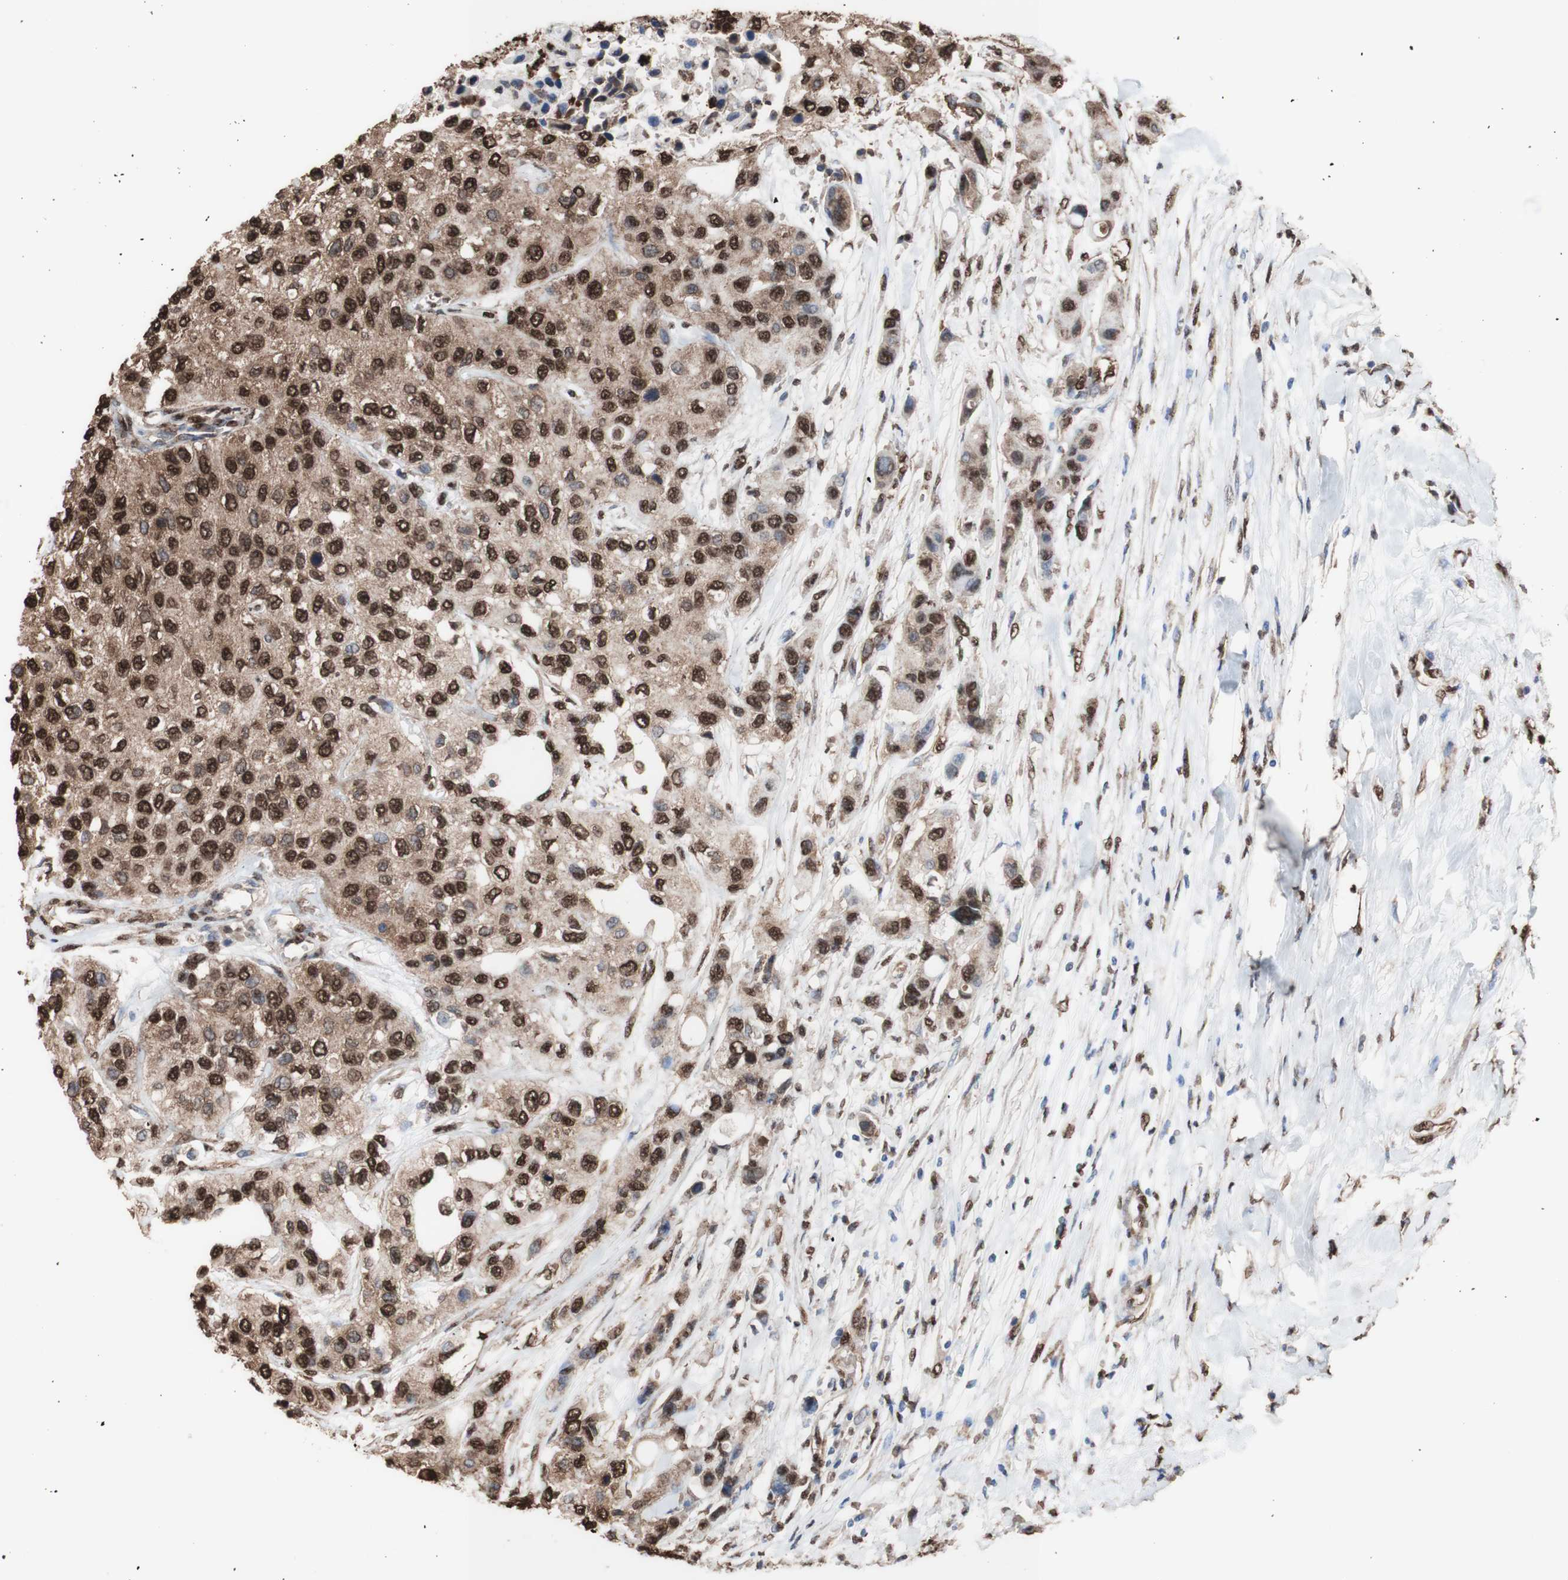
{"staining": {"intensity": "strong", "quantity": ">75%", "location": "cytoplasmic/membranous,nuclear"}, "tissue": "urothelial cancer", "cell_type": "Tumor cells", "image_type": "cancer", "snomed": [{"axis": "morphology", "description": "Urothelial carcinoma, High grade"}, {"axis": "topography", "description": "Urinary bladder"}], "caption": "A high-resolution histopathology image shows IHC staining of urothelial cancer, which reveals strong cytoplasmic/membranous and nuclear staining in approximately >75% of tumor cells.", "gene": "PIDD1", "patient": {"sex": "female", "age": 56}}